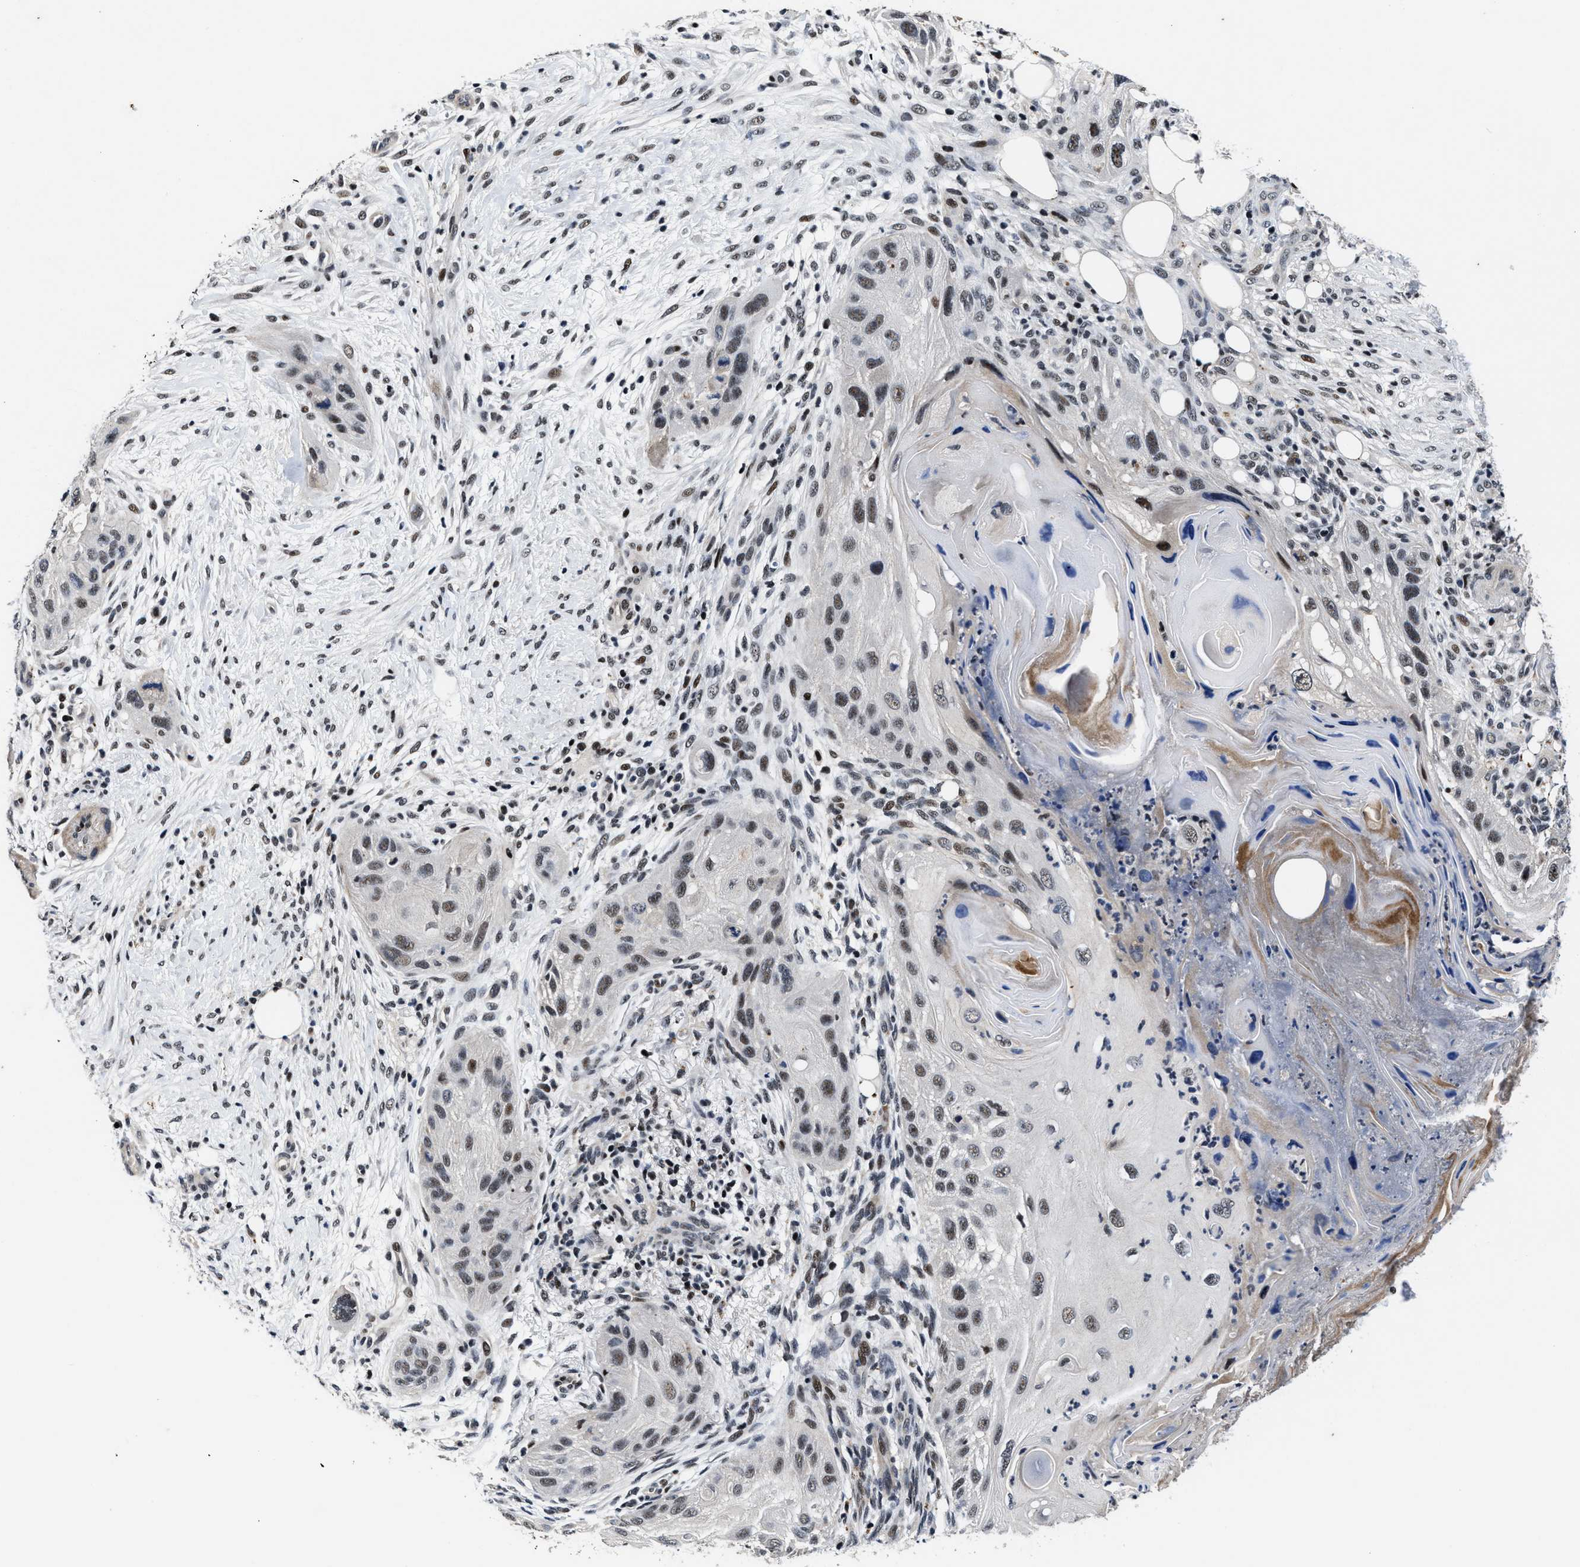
{"staining": {"intensity": "weak", "quantity": ">75%", "location": "nuclear"}, "tissue": "skin cancer", "cell_type": "Tumor cells", "image_type": "cancer", "snomed": [{"axis": "morphology", "description": "Squamous cell carcinoma, NOS"}, {"axis": "topography", "description": "Skin"}], "caption": "Skin squamous cell carcinoma stained with immunohistochemistry exhibits weak nuclear staining in about >75% of tumor cells. (brown staining indicates protein expression, while blue staining denotes nuclei).", "gene": "ZNF233", "patient": {"sex": "female", "age": 77}}